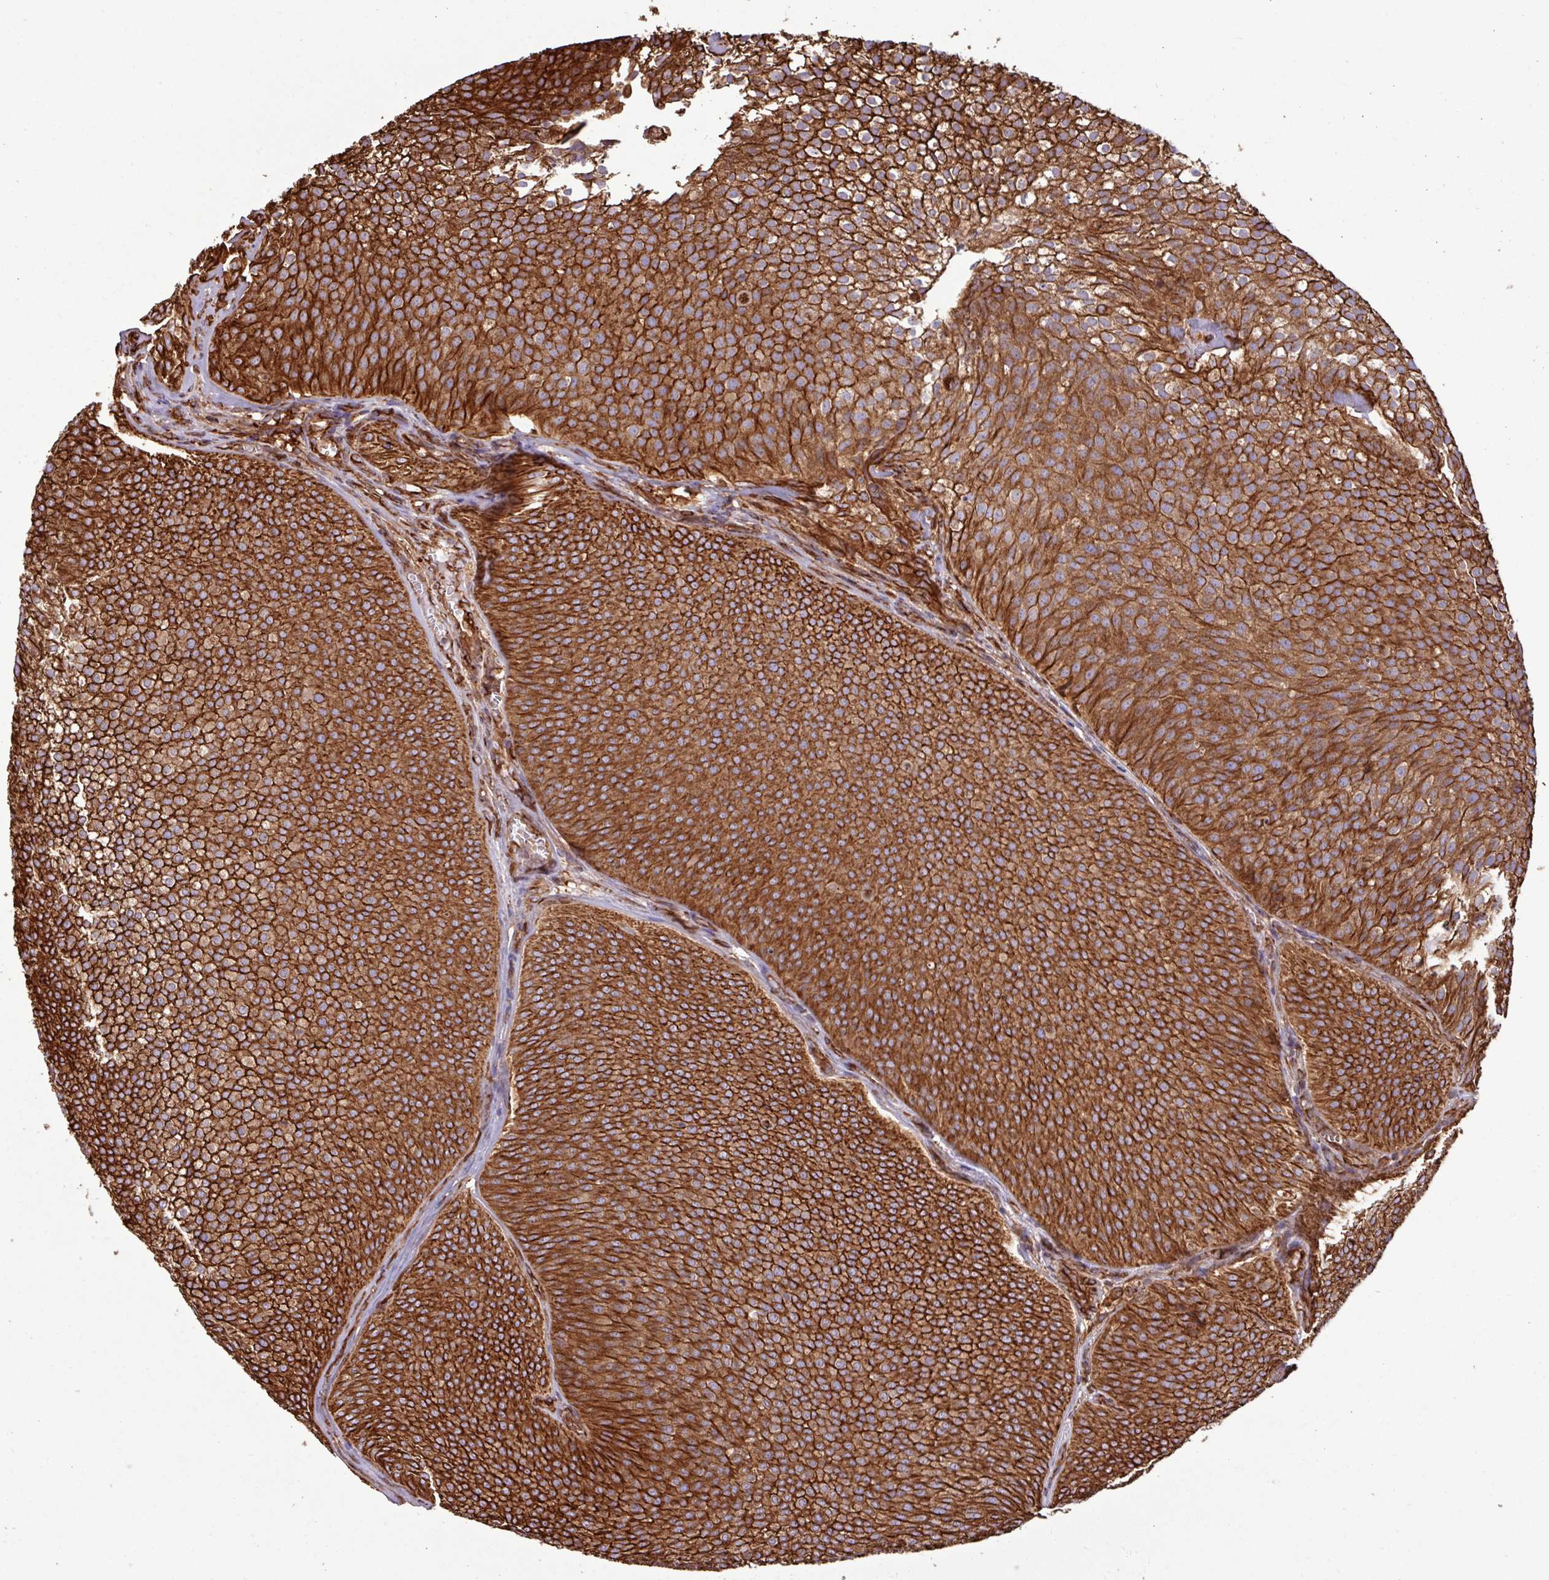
{"staining": {"intensity": "strong", "quantity": ">75%", "location": "cytoplasmic/membranous"}, "tissue": "urothelial cancer", "cell_type": "Tumor cells", "image_type": "cancer", "snomed": [{"axis": "morphology", "description": "Urothelial carcinoma, Low grade"}, {"axis": "topography", "description": "Urinary bladder"}], "caption": "Low-grade urothelial carcinoma stained for a protein (brown) demonstrates strong cytoplasmic/membranous positive positivity in approximately >75% of tumor cells.", "gene": "ZNF300", "patient": {"sex": "male", "age": 91}}